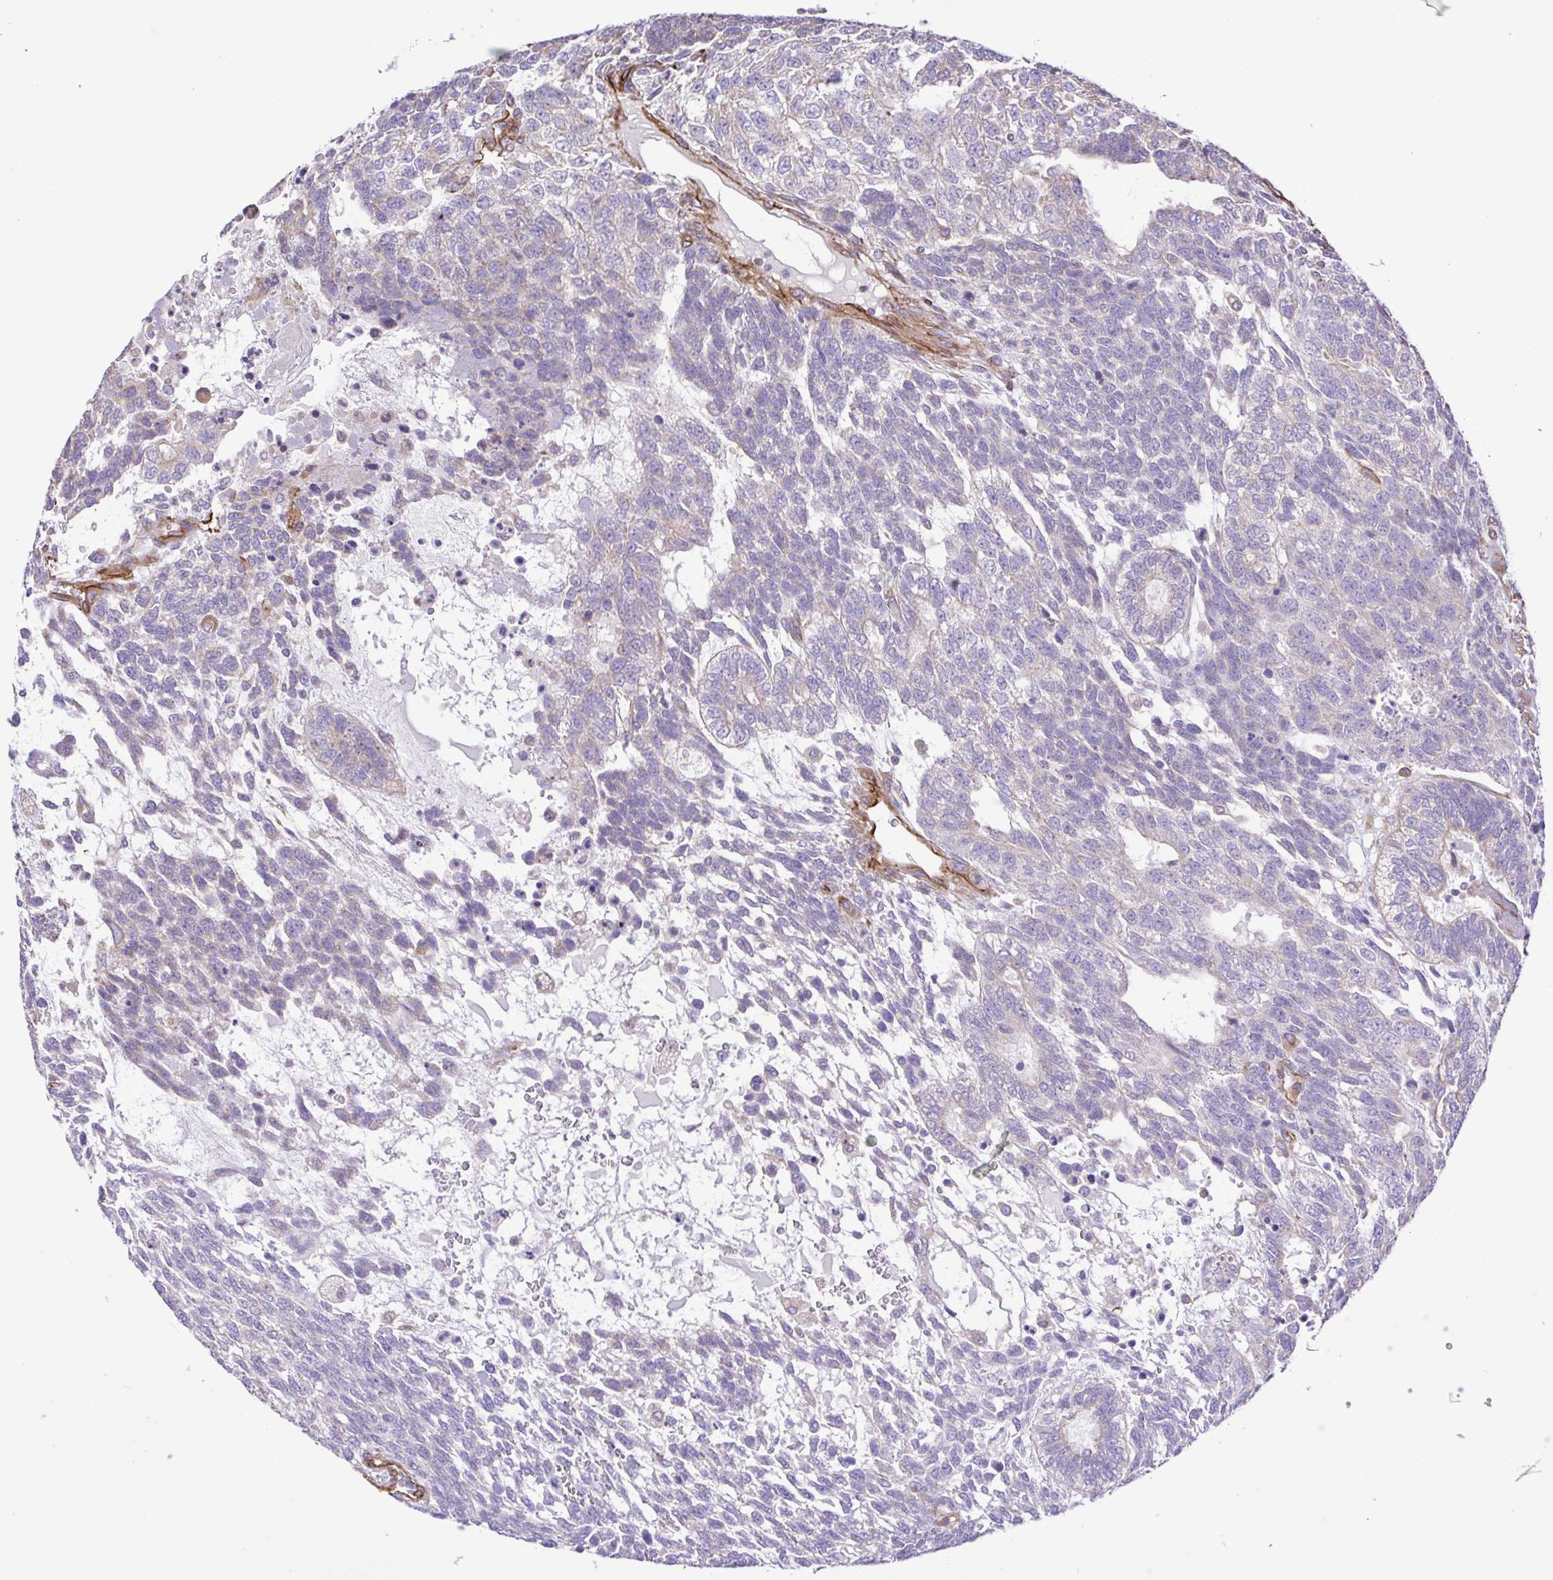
{"staining": {"intensity": "negative", "quantity": "none", "location": "none"}, "tissue": "testis cancer", "cell_type": "Tumor cells", "image_type": "cancer", "snomed": [{"axis": "morphology", "description": "Carcinoma, Embryonal, NOS"}, {"axis": "topography", "description": "Testis"}], "caption": "The micrograph shows no staining of tumor cells in embryonal carcinoma (testis).", "gene": "FLT1", "patient": {"sex": "male", "age": 23}}